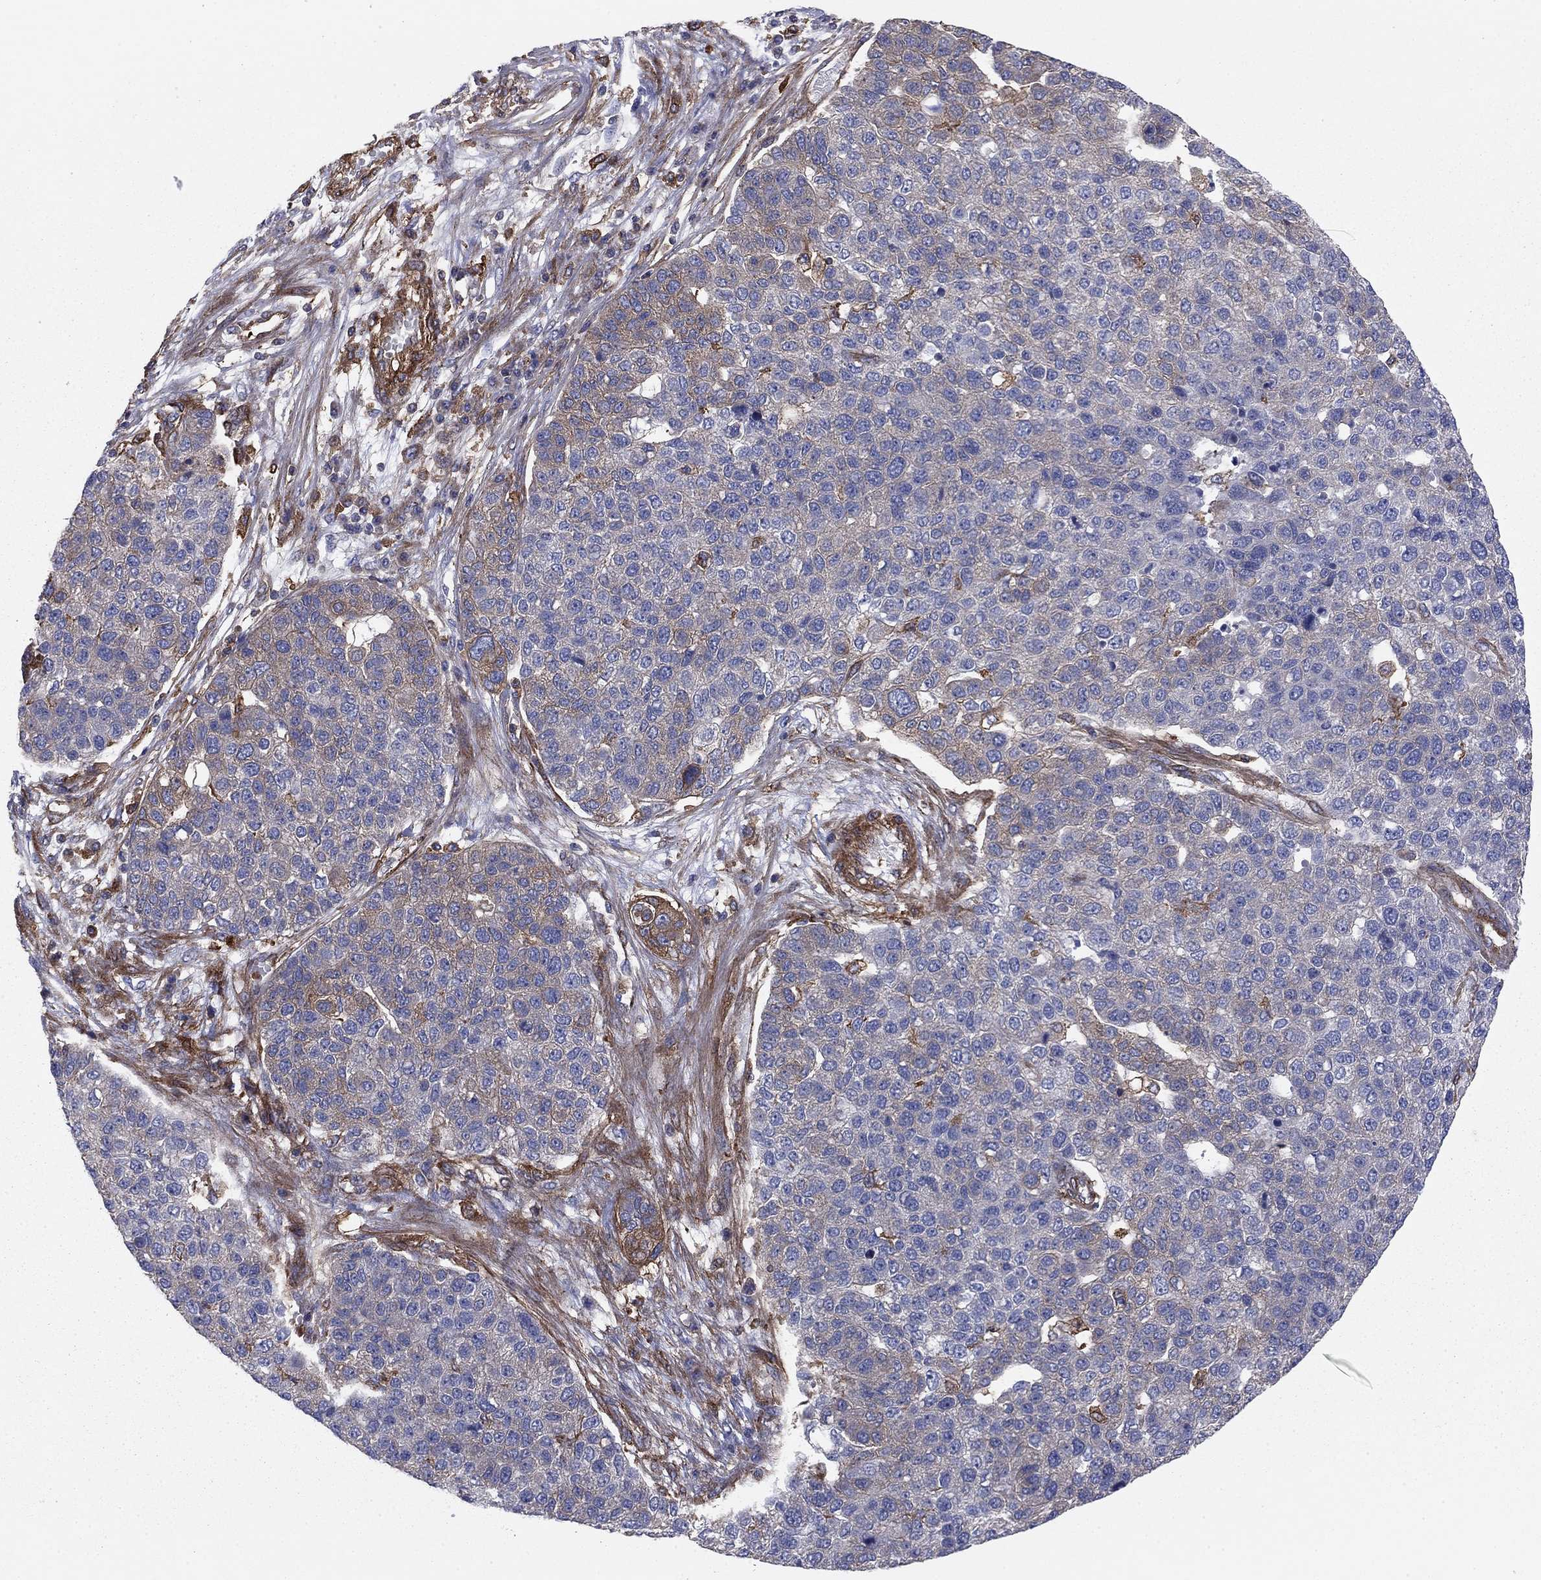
{"staining": {"intensity": "negative", "quantity": "none", "location": "none"}, "tissue": "pancreatic cancer", "cell_type": "Tumor cells", "image_type": "cancer", "snomed": [{"axis": "morphology", "description": "Adenocarcinoma, NOS"}, {"axis": "topography", "description": "Pancreas"}], "caption": "Immunohistochemical staining of pancreatic cancer (adenocarcinoma) exhibits no significant expression in tumor cells. (Brightfield microscopy of DAB immunohistochemistry at high magnification).", "gene": "EHBP1L1", "patient": {"sex": "female", "age": 61}}